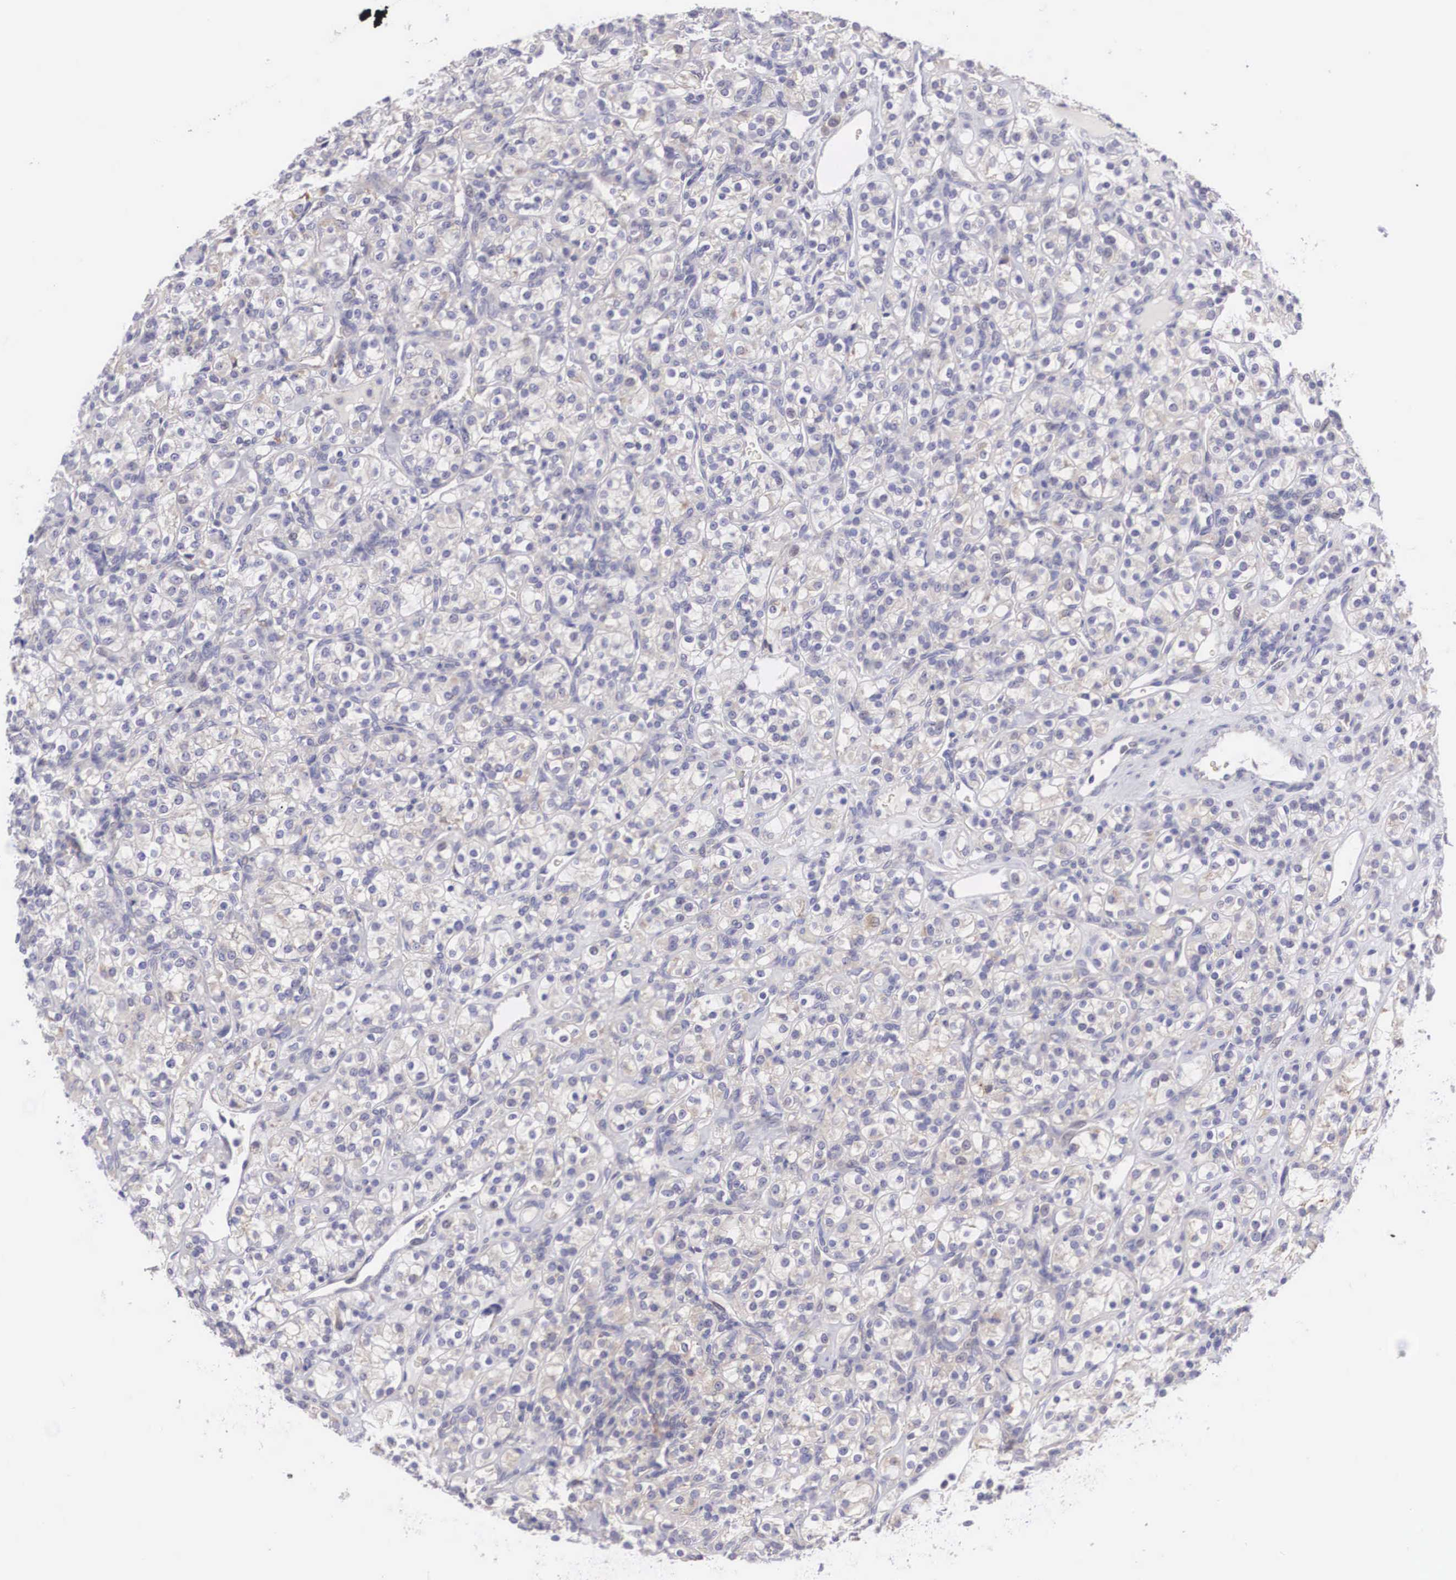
{"staining": {"intensity": "negative", "quantity": "none", "location": "none"}, "tissue": "renal cancer", "cell_type": "Tumor cells", "image_type": "cancer", "snomed": [{"axis": "morphology", "description": "Adenocarcinoma, NOS"}, {"axis": "topography", "description": "Kidney"}], "caption": "Tumor cells are negative for protein expression in human renal cancer (adenocarcinoma). (DAB (3,3'-diaminobenzidine) immunohistochemistry visualized using brightfield microscopy, high magnification).", "gene": "TXLNG", "patient": {"sex": "male", "age": 77}}